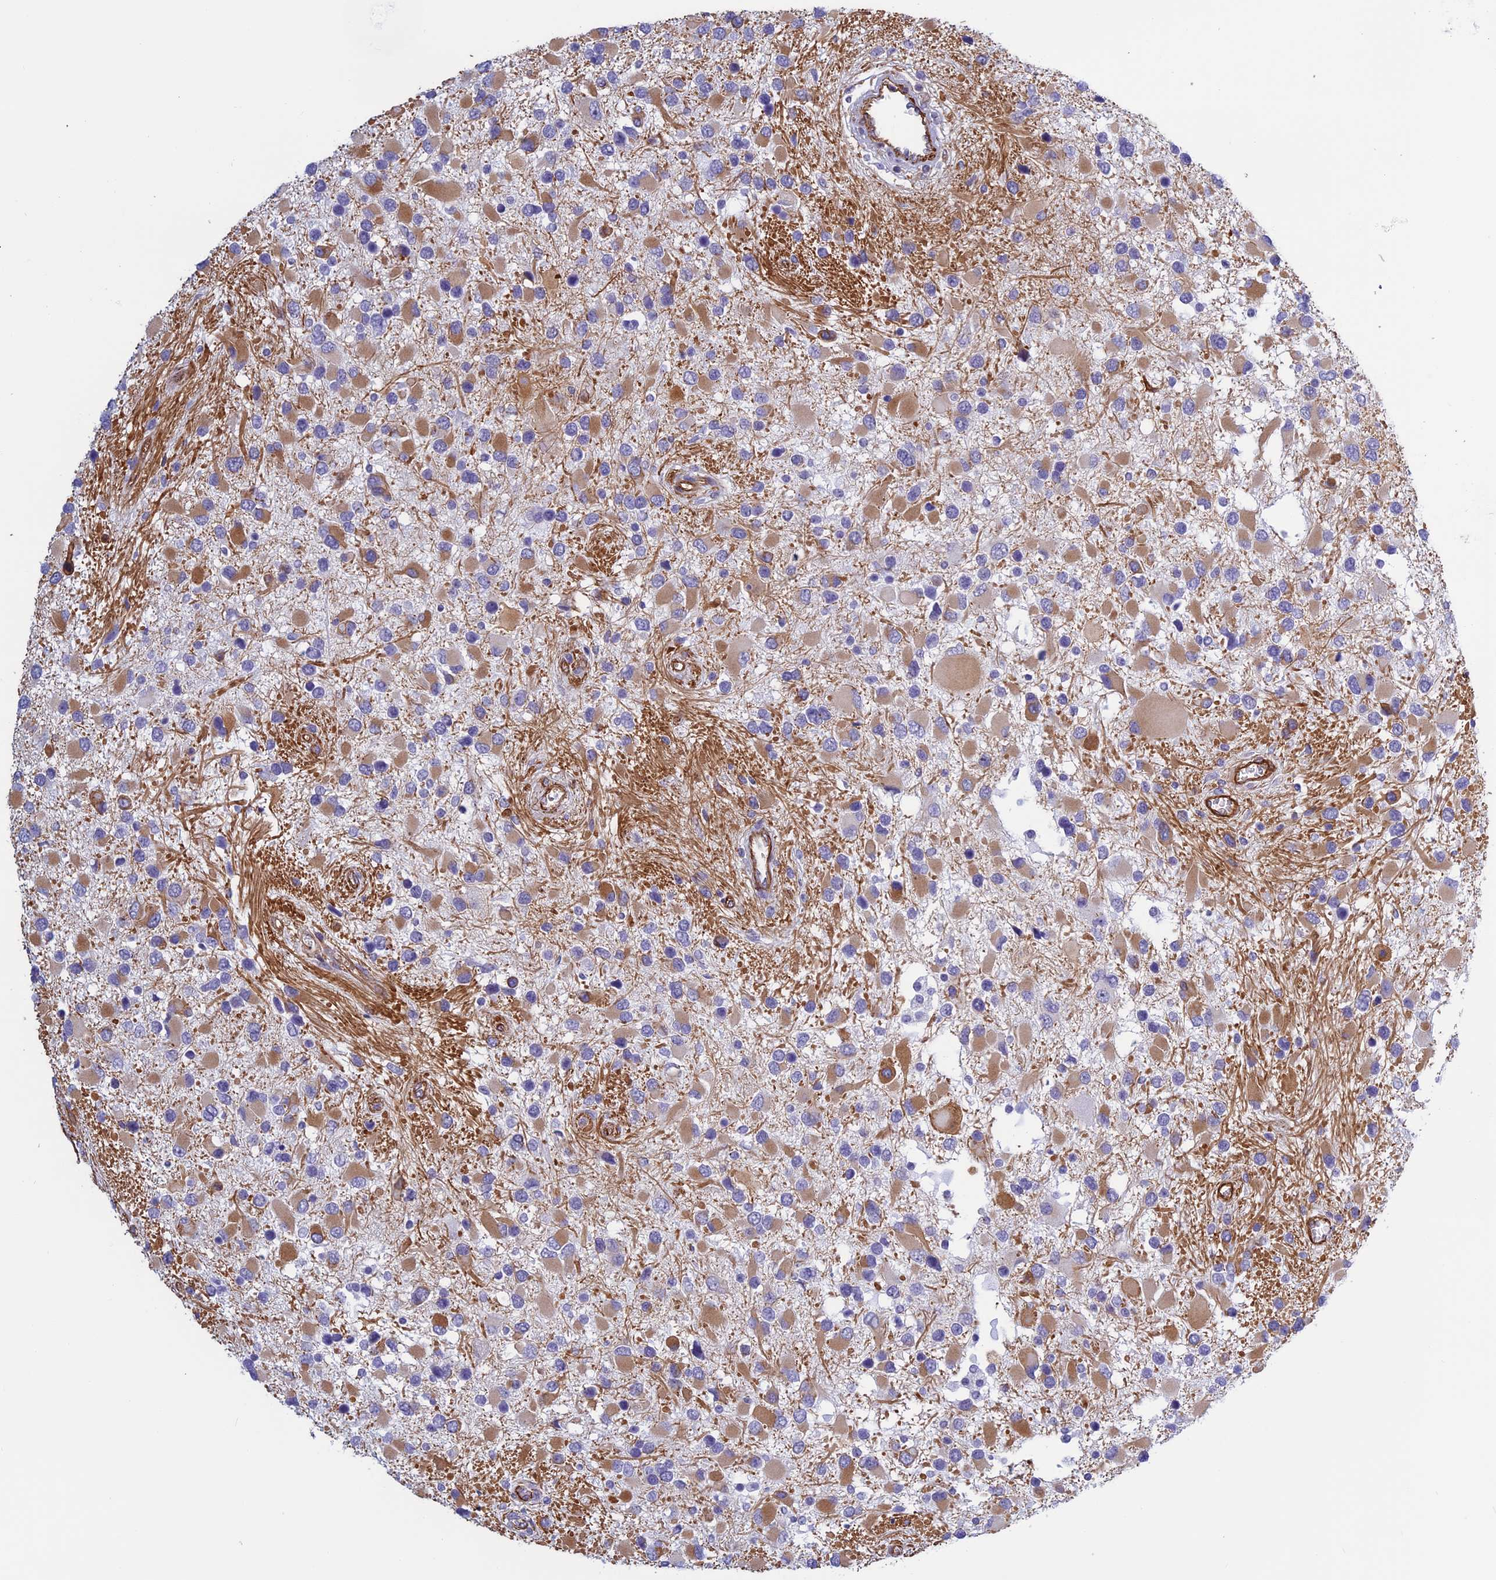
{"staining": {"intensity": "weak", "quantity": "<25%", "location": "cytoplasmic/membranous"}, "tissue": "glioma", "cell_type": "Tumor cells", "image_type": "cancer", "snomed": [{"axis": "morphology", "description": "Glioma, malignant, High grade"}, {"axis": "topography", "description": "Brain"}], "caption": "There is no significant positivity in tumor cells of malignant high-grade glioma.", "gene": "ANGPTL2", "patient": {"sex": "male", "age": 53}}